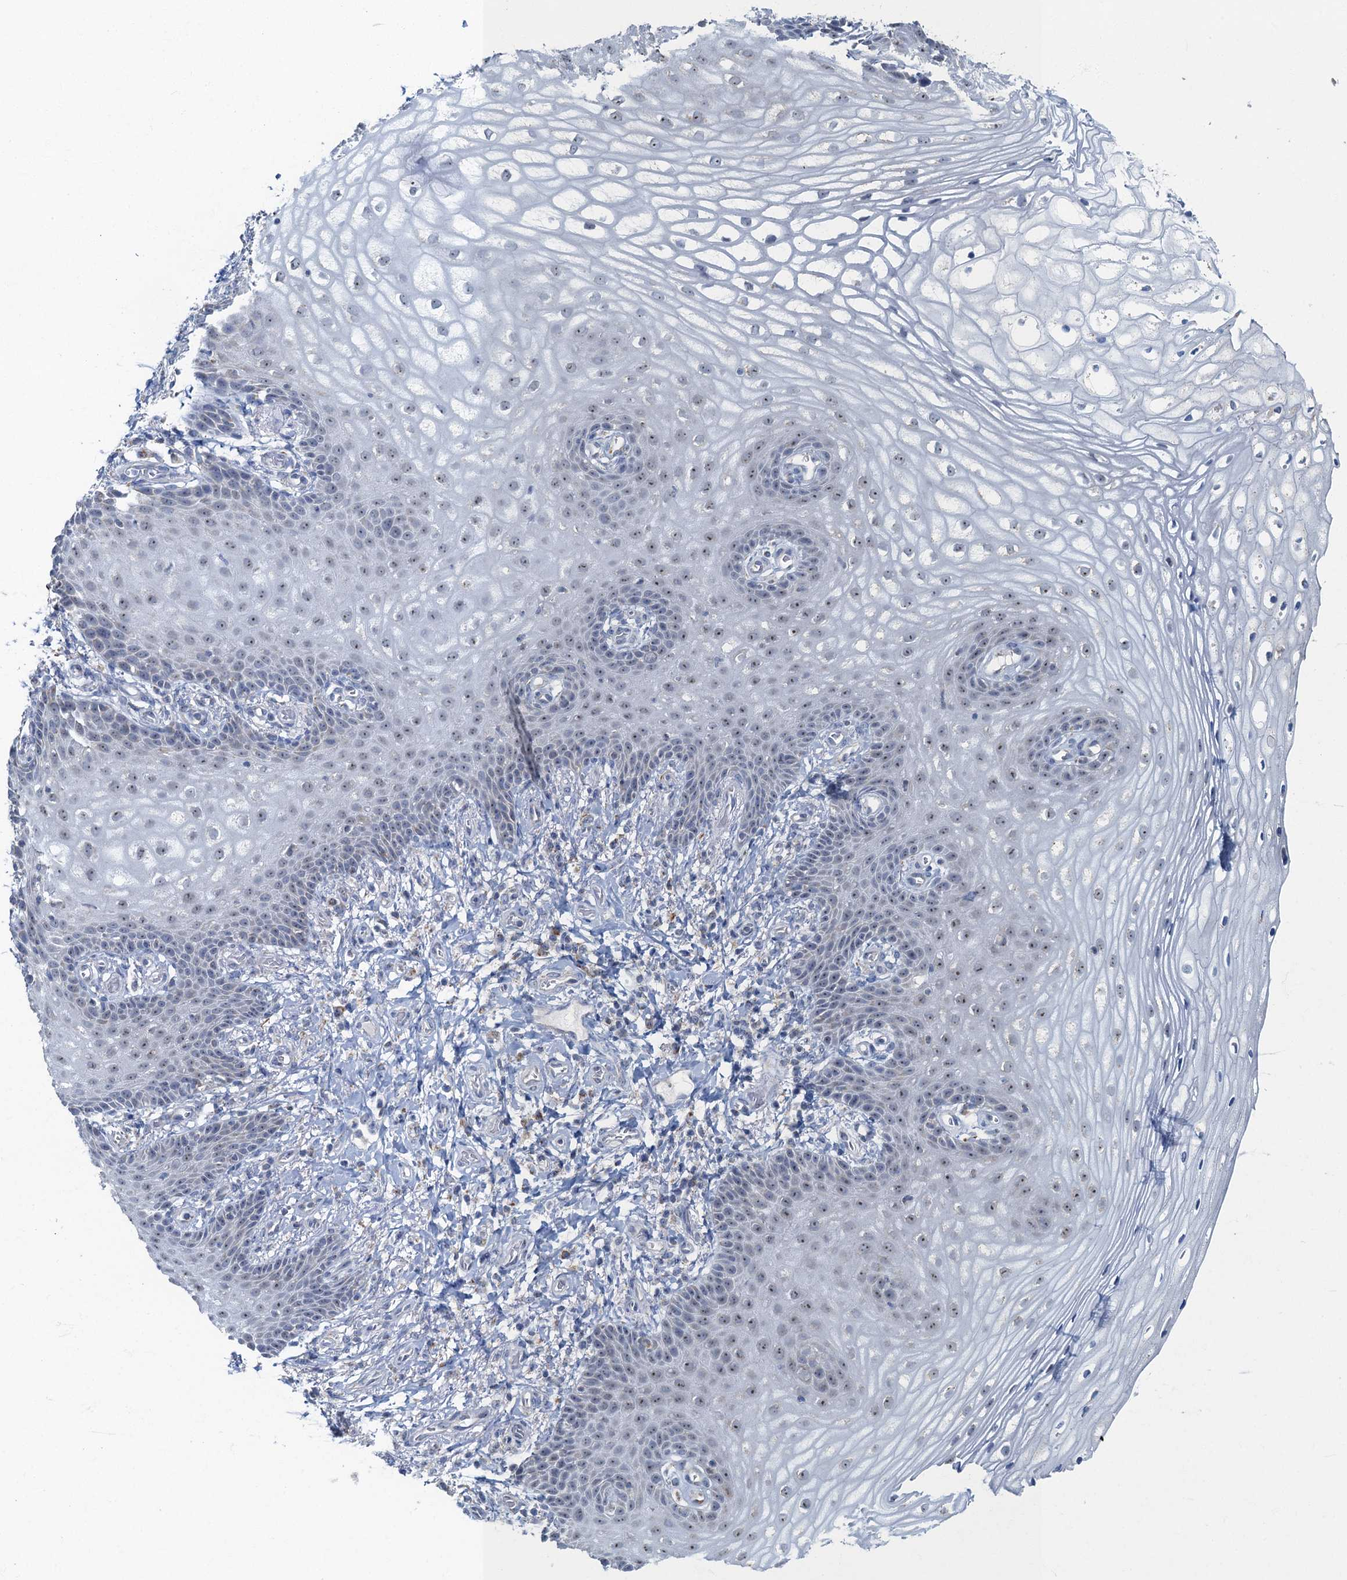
{"staining": {"intensity": "negative", "quantity": "none", "location": "none"}, "tissue": "vagina", "cell_type": "Squamous epithelial cells", "image_type": "normal", "snomed": [{"axis": "morphology", "description": "Normal tissue, NOS"}, {"axis": "topography", "description": "Vagina"}], "caption": "Vagina stained for a protein using immunohistochemistry demonstrates no staining squamous epithelial cells.", "gene": "RAD9B", "patient": {"sex": "female", "age": 60}}